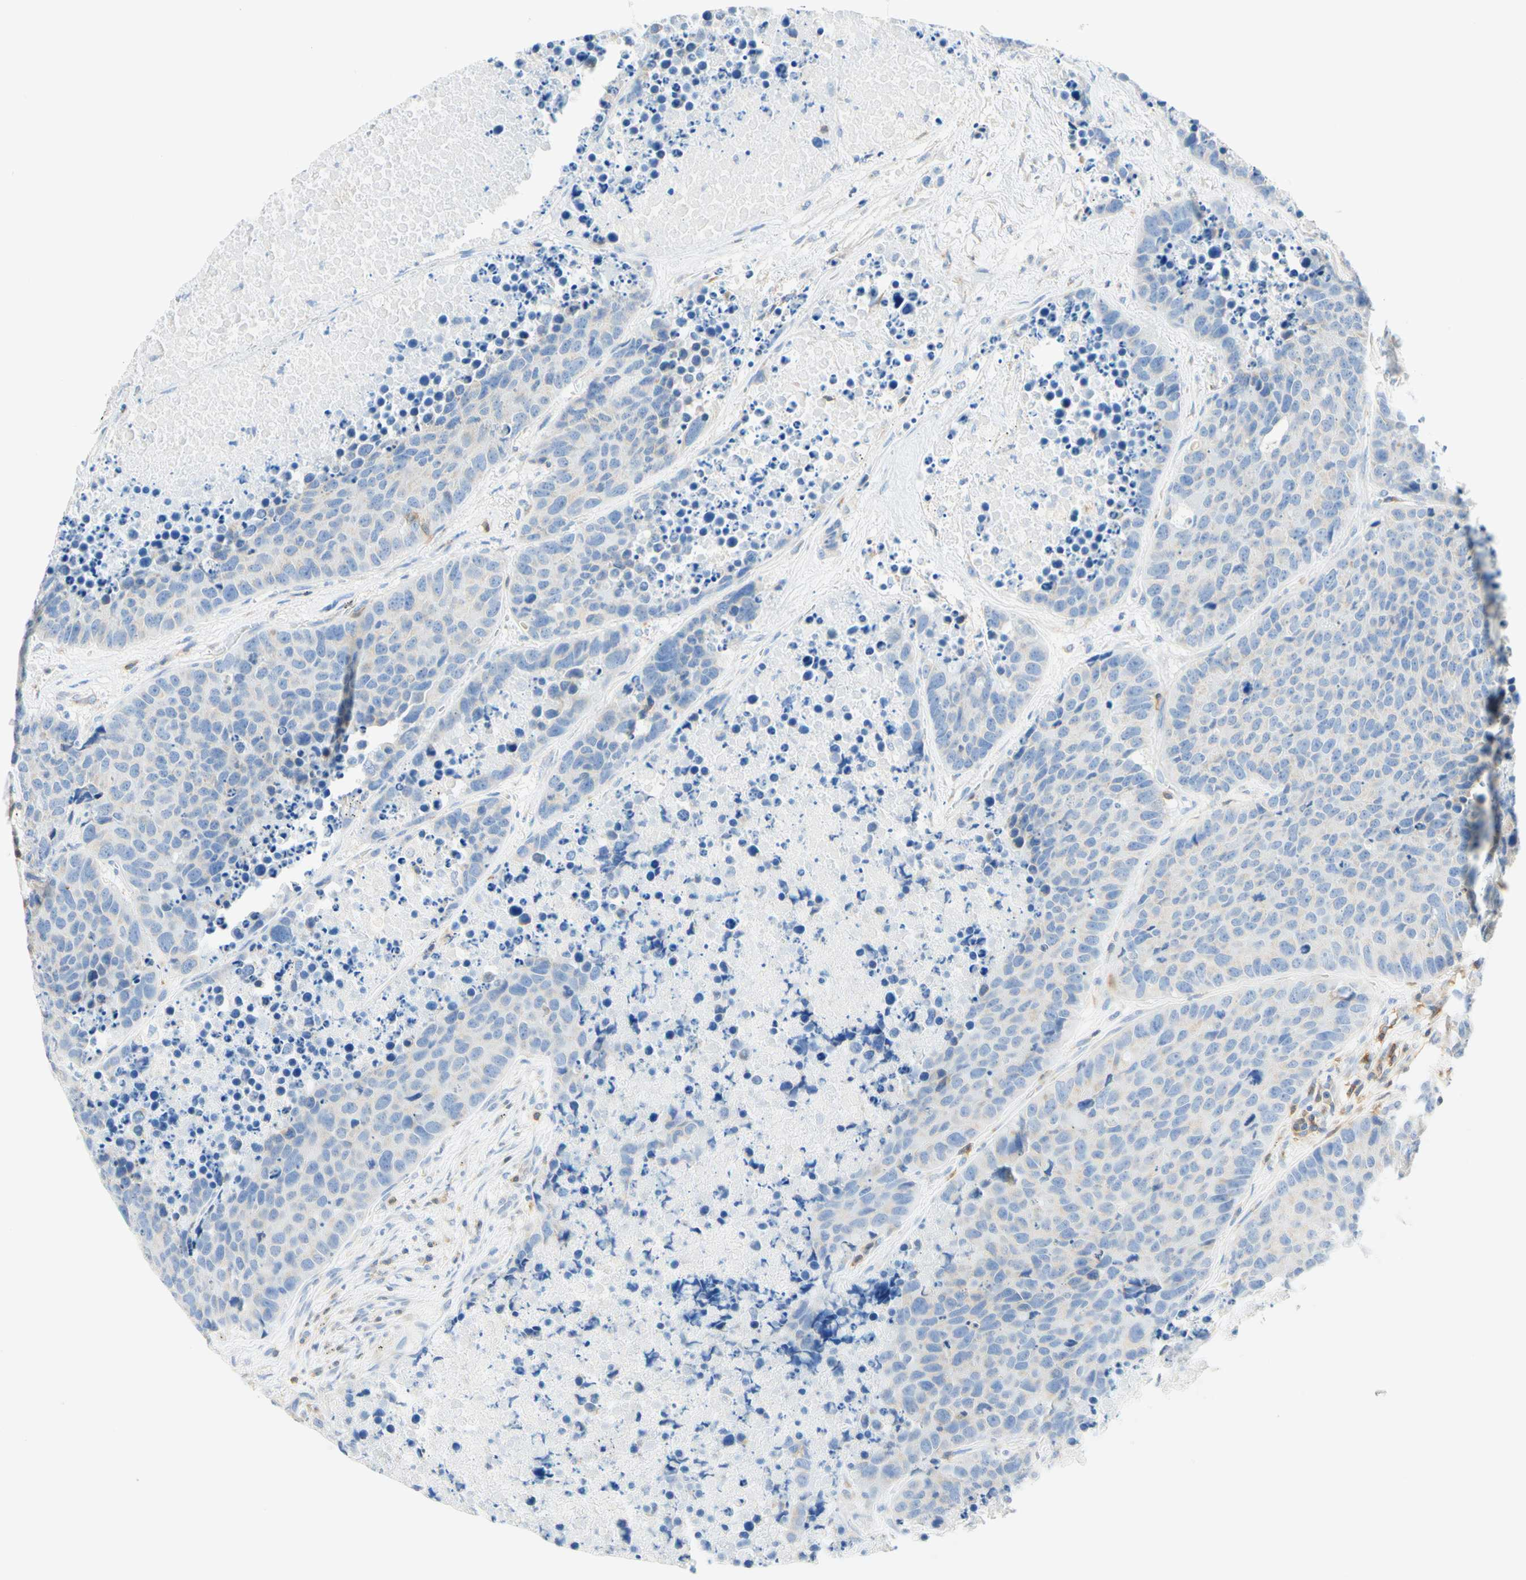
{"staining": {"intensity": "negative", "quantity": "none", "location": "none"}, "tissue": "carcinoid", "cell_type": "Tumor cells", "image_type": "cancer", "snomed": [{"axis": "morphology", "description": "Carcinoid, malignant, NOS"}, {"axis": "topography", "description": "Lung"}], "caption": "A histopathology image of human carcinoid is negative for staining in tumor cells. (Stains: DAB (3,3'-diaminobenzidine) IHC with hematoxylin counter stain, Microscopy: brightfield microscopy at high magnification).", "gene": "LAT", "patient": {"sex": "male", "age": 60}}